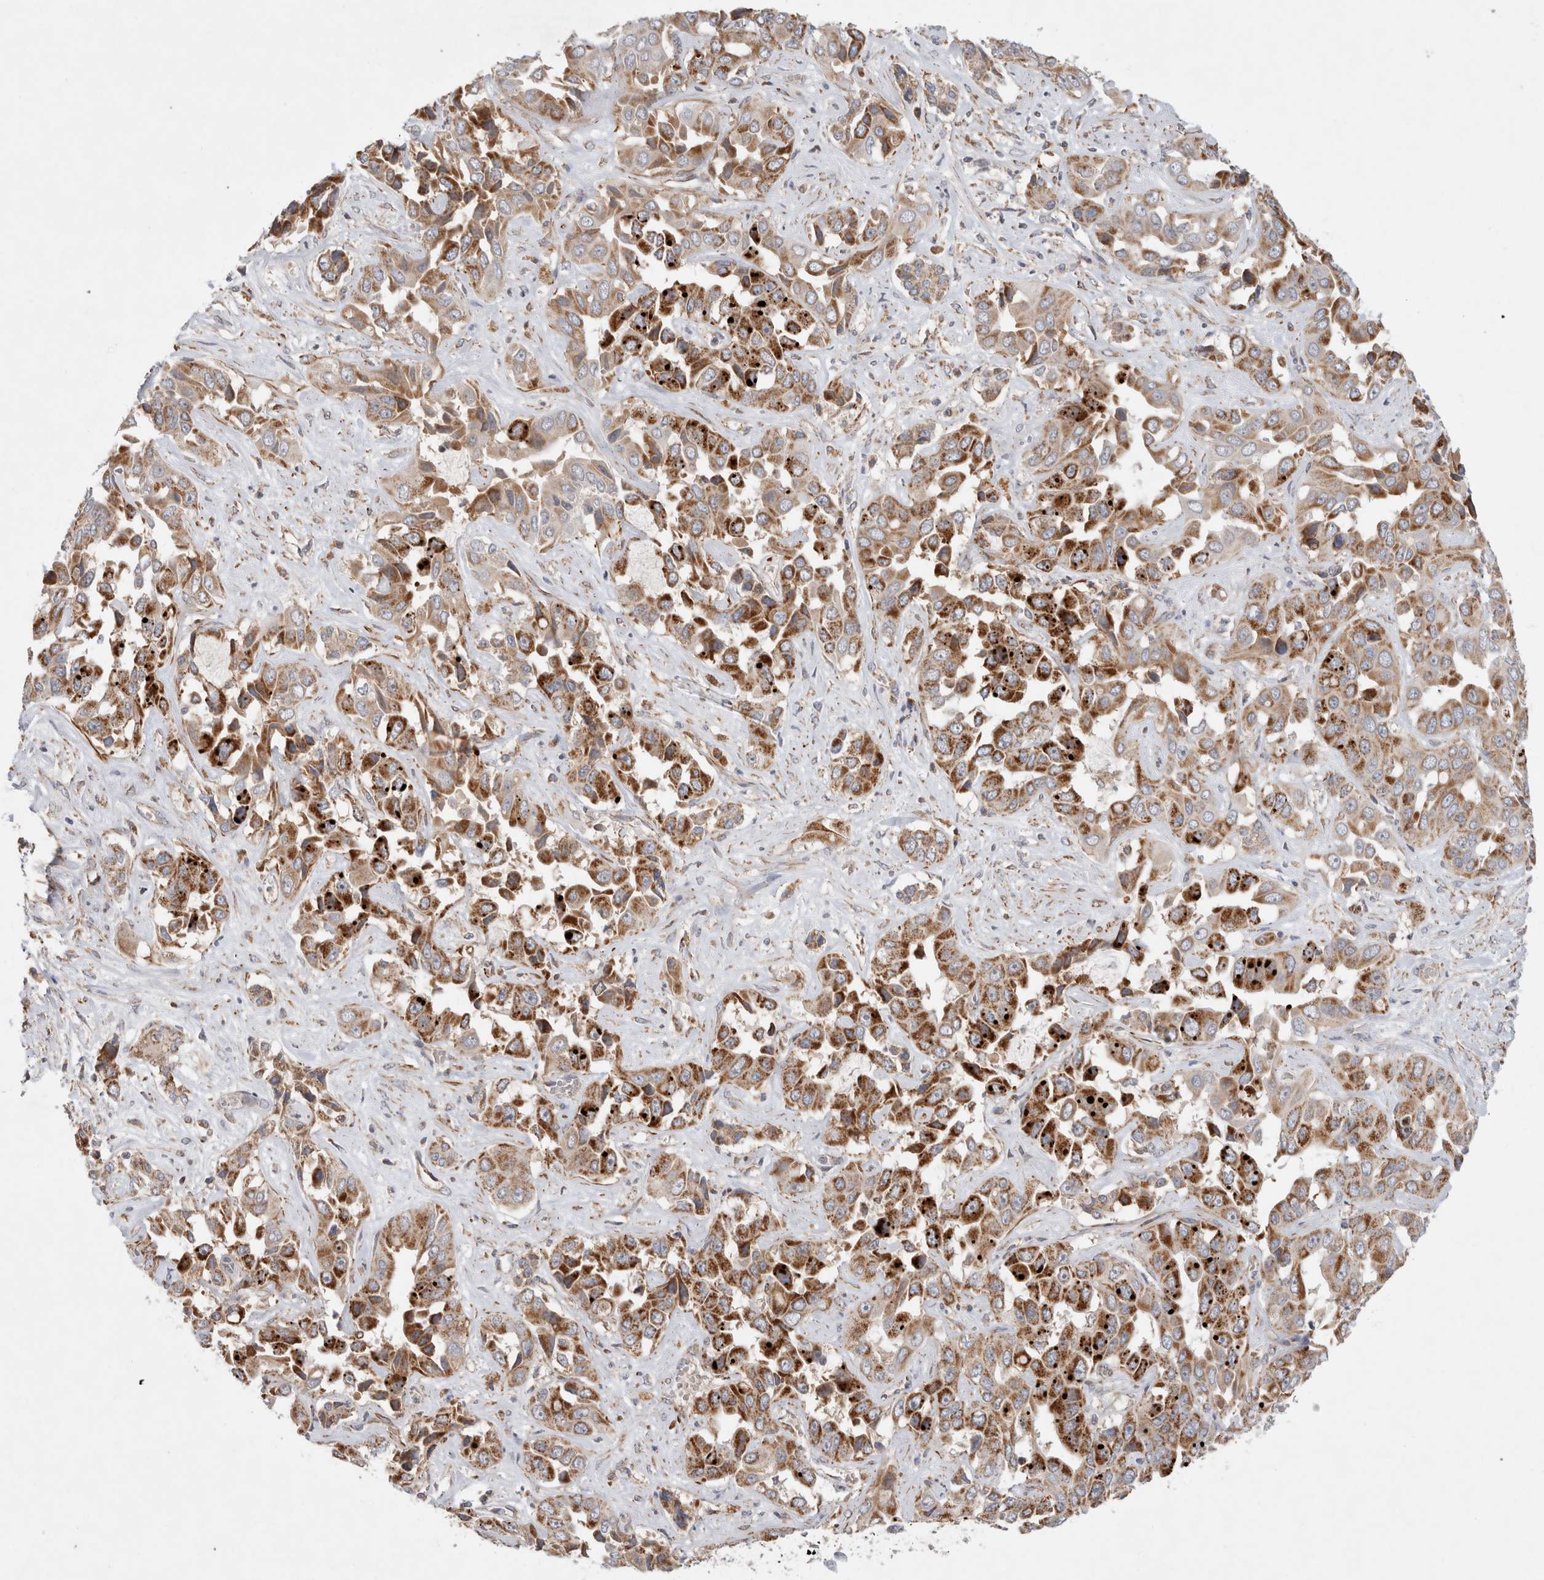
{"staining": {"intensity": "moderate", "quantity": ">75%", "location": "cytoplasmic/membranous"}, "tissue": "liver cancer", "cell_type": "Tumor cells", "image_type": "cancer", "snomed": [{"axis": "morphology", "description": "Cholangiocarcinoma"}, {"axis": "topography", "description": "Liver"}], "caption": "Protein analysis of cholangiocarcinoma (liver) tissue displays moderate cytoplasmic/membranous positivity in about >75% of tumor cells.", "gene": "MRPS28", "patient": {"sex": "female", "age": 52}}